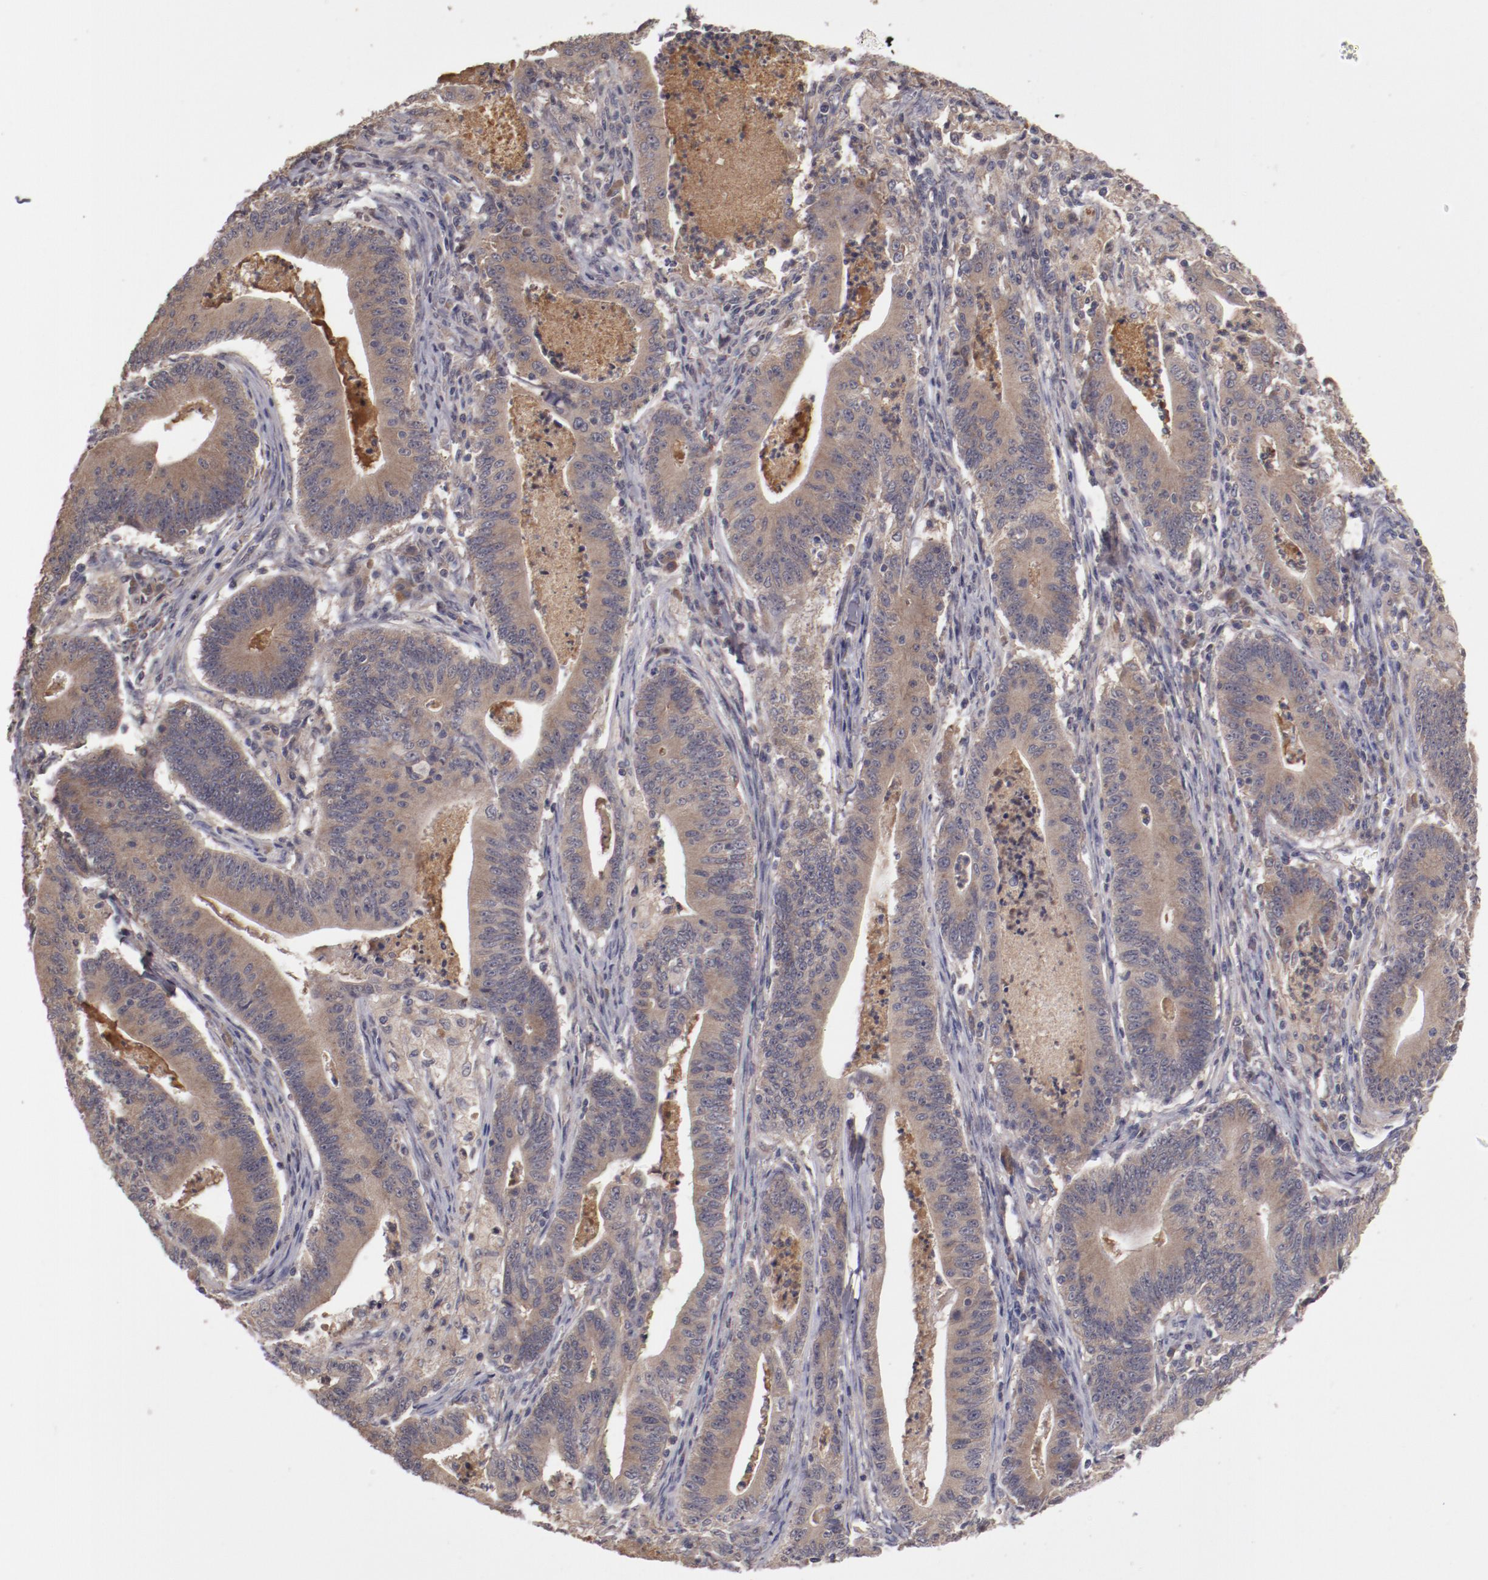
{"staining": {"intensity": "moderate", "quantity": ">75%", "location": "cytoplasmic/membranous"}, "tissue": "stomach cancer", "cell_type": "Tumor cells", "image_type": "cancer", "snomed": [{"axis": "morphology", "description": "Adenocarcinoma, NOS"}, {"axis": "topography", "description": "Stomach, lower"}], "caption": "Immunohistochemical staining of human adenocarcinoma (stomach) demonstrates moderate cytoplasmic/membranous protein positivity in approximately >75% of tumor cells.", "gene": "CP", "patient": {"sex": "female", "age": 86}}